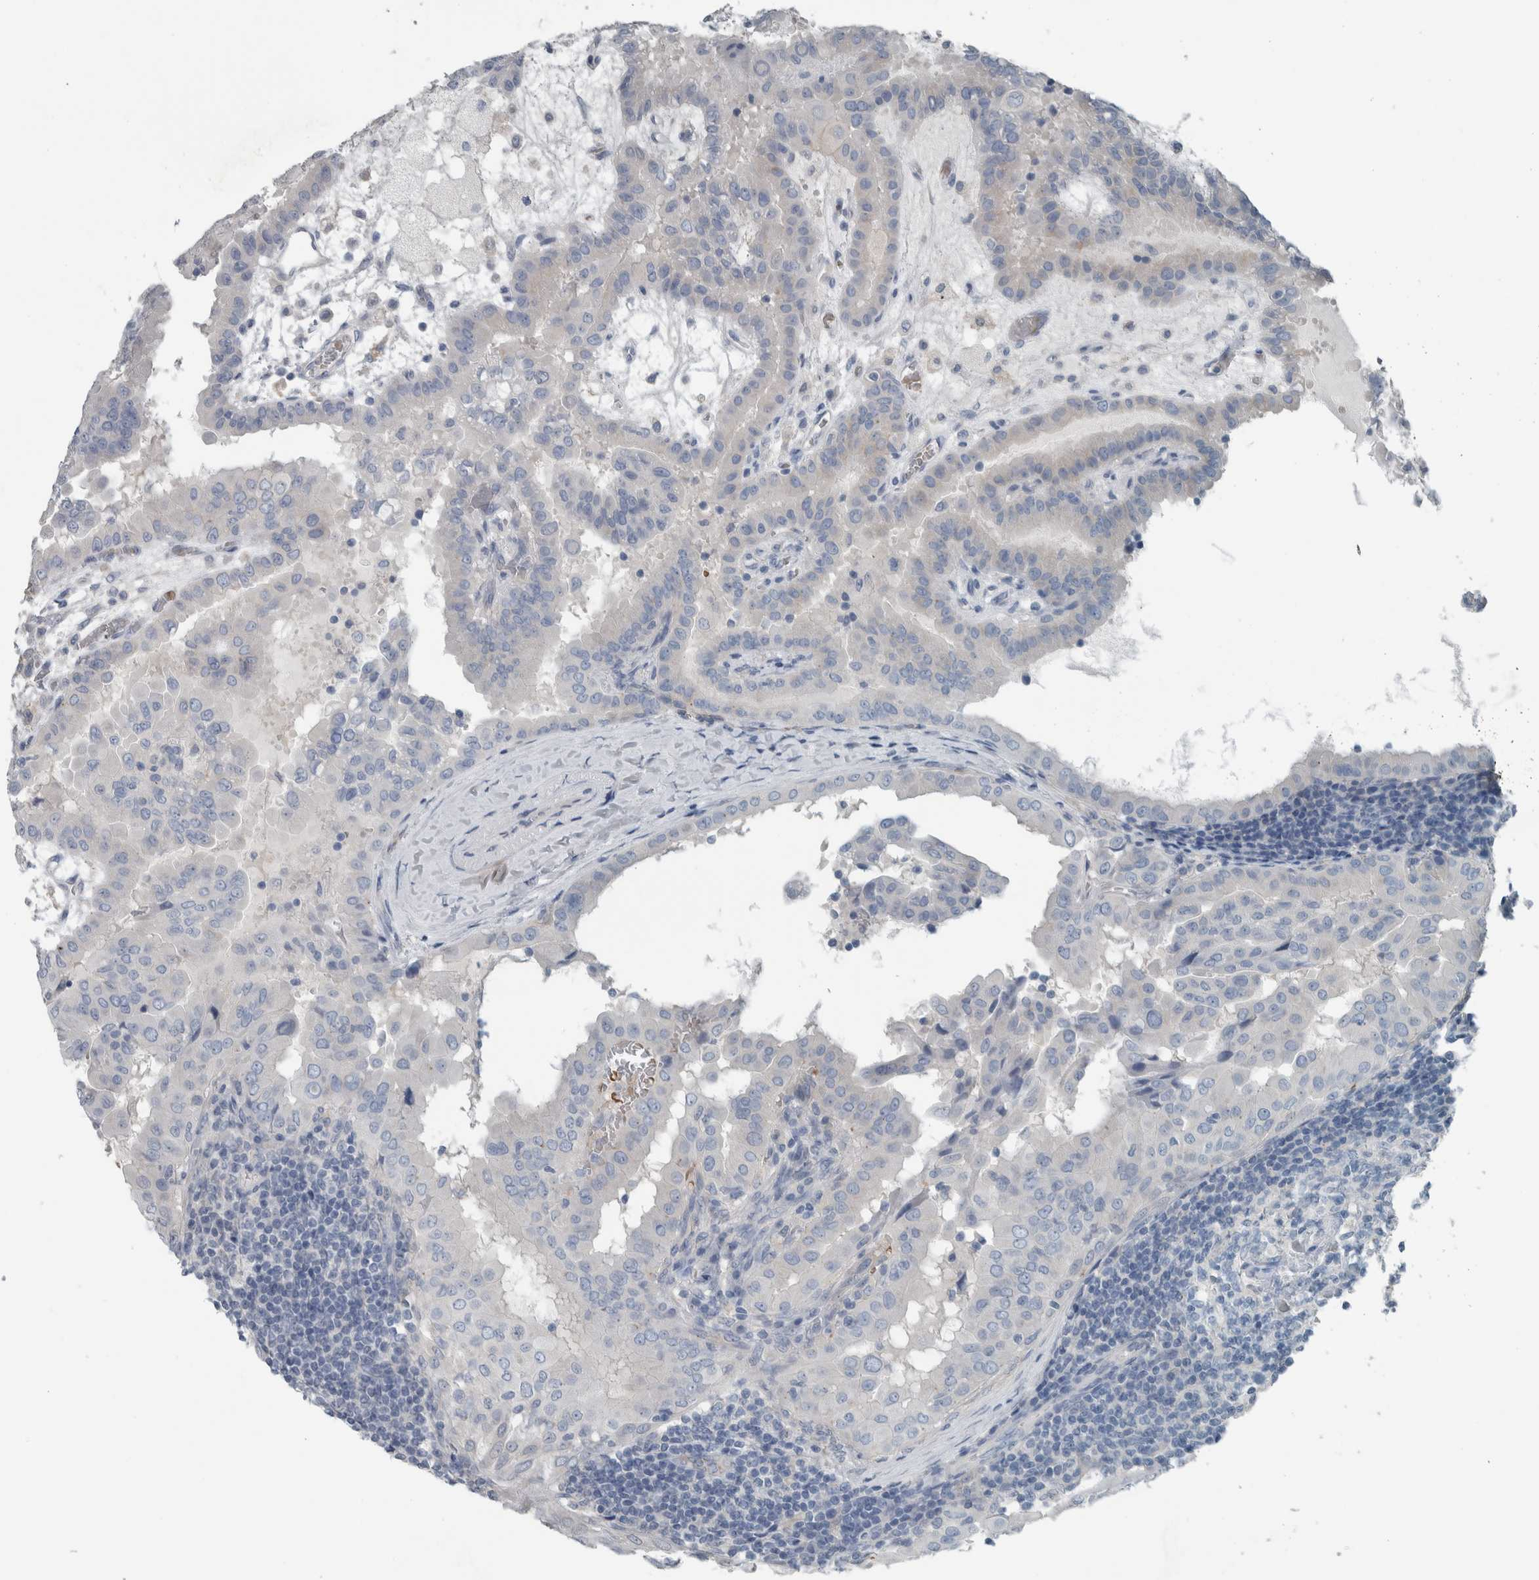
{"staining": {"intensity": "negative", "quantity": "none", "location": "none"}, "tissue": "thyroid cancer", "cell_type": "Tumor cells", "image_type": "cancer", "snomed": [{"axis": "morphology", "description": "Papillary adenocarcinoma, NOS"}, {"axis": "topography", "description": "Thyroid gland"}], "caption": "High power microscopy image of an IHC image of thyroid cancer, revealing no significant expression in tumor cells.", "gene": "SH3GL2", "patient": {"sex": "male", "age": 33}}